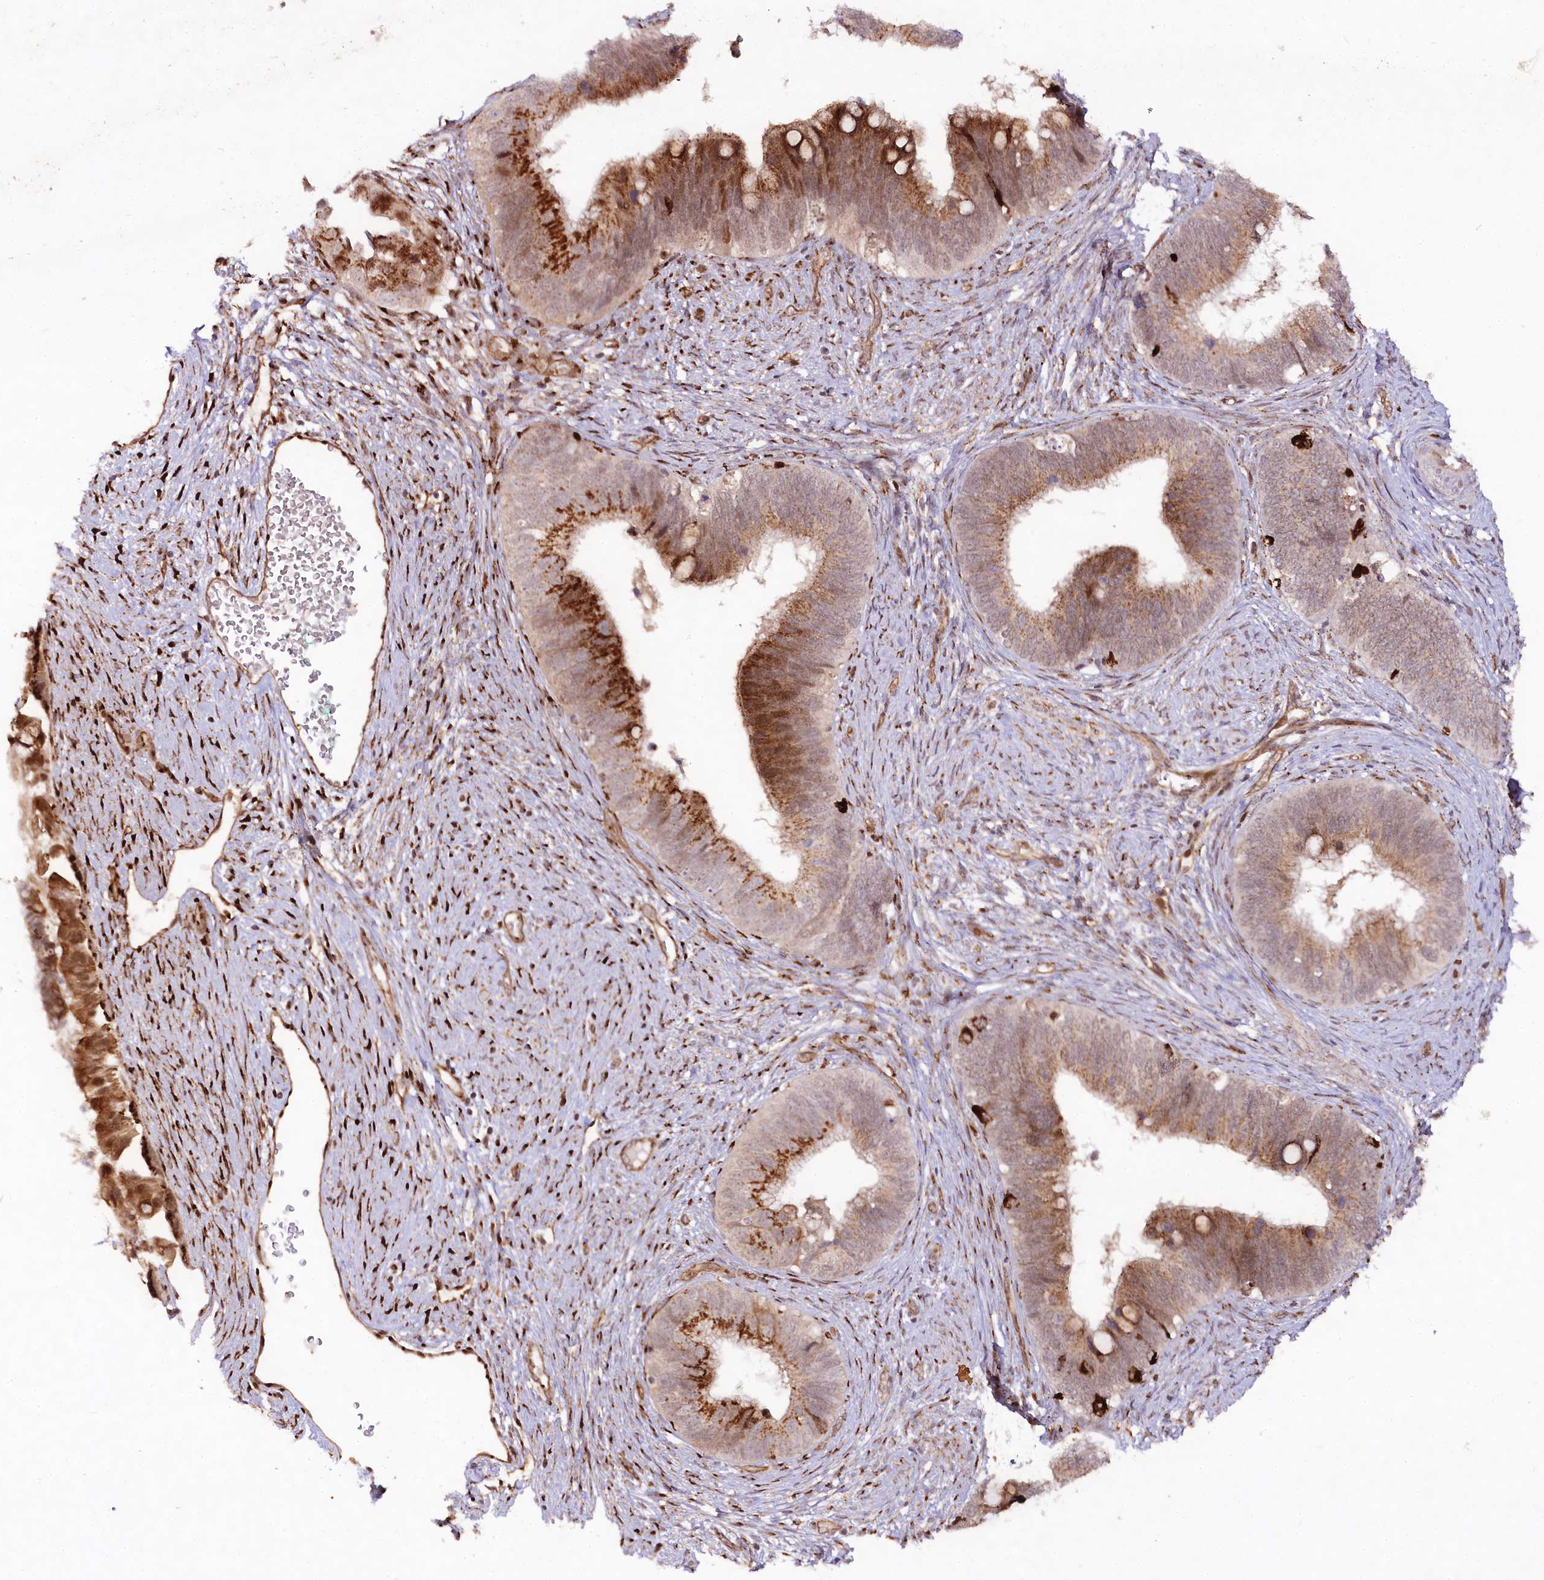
{"staining": {"intensity": "strong", "quantity": "25%-75%", "location": "cytoplasmic/membranous"}, "tissue": "cervical cancer", "cell_type": "Tumor cells", "image_type": "cancer", "snomed": [{"axis": "morphology", "description": "Adenocarcinoma, NOS"}, {"axis": "topography", "description": "Cervix"}], "caption": "This is a photomicrograph of IHC staining of adenocarcinoma (cervical), which shows strong expression in the cytoplasmic/membranous of tumor cells.", "gene": "COPG1", "patient": {"sex": "female", "age": 42}}